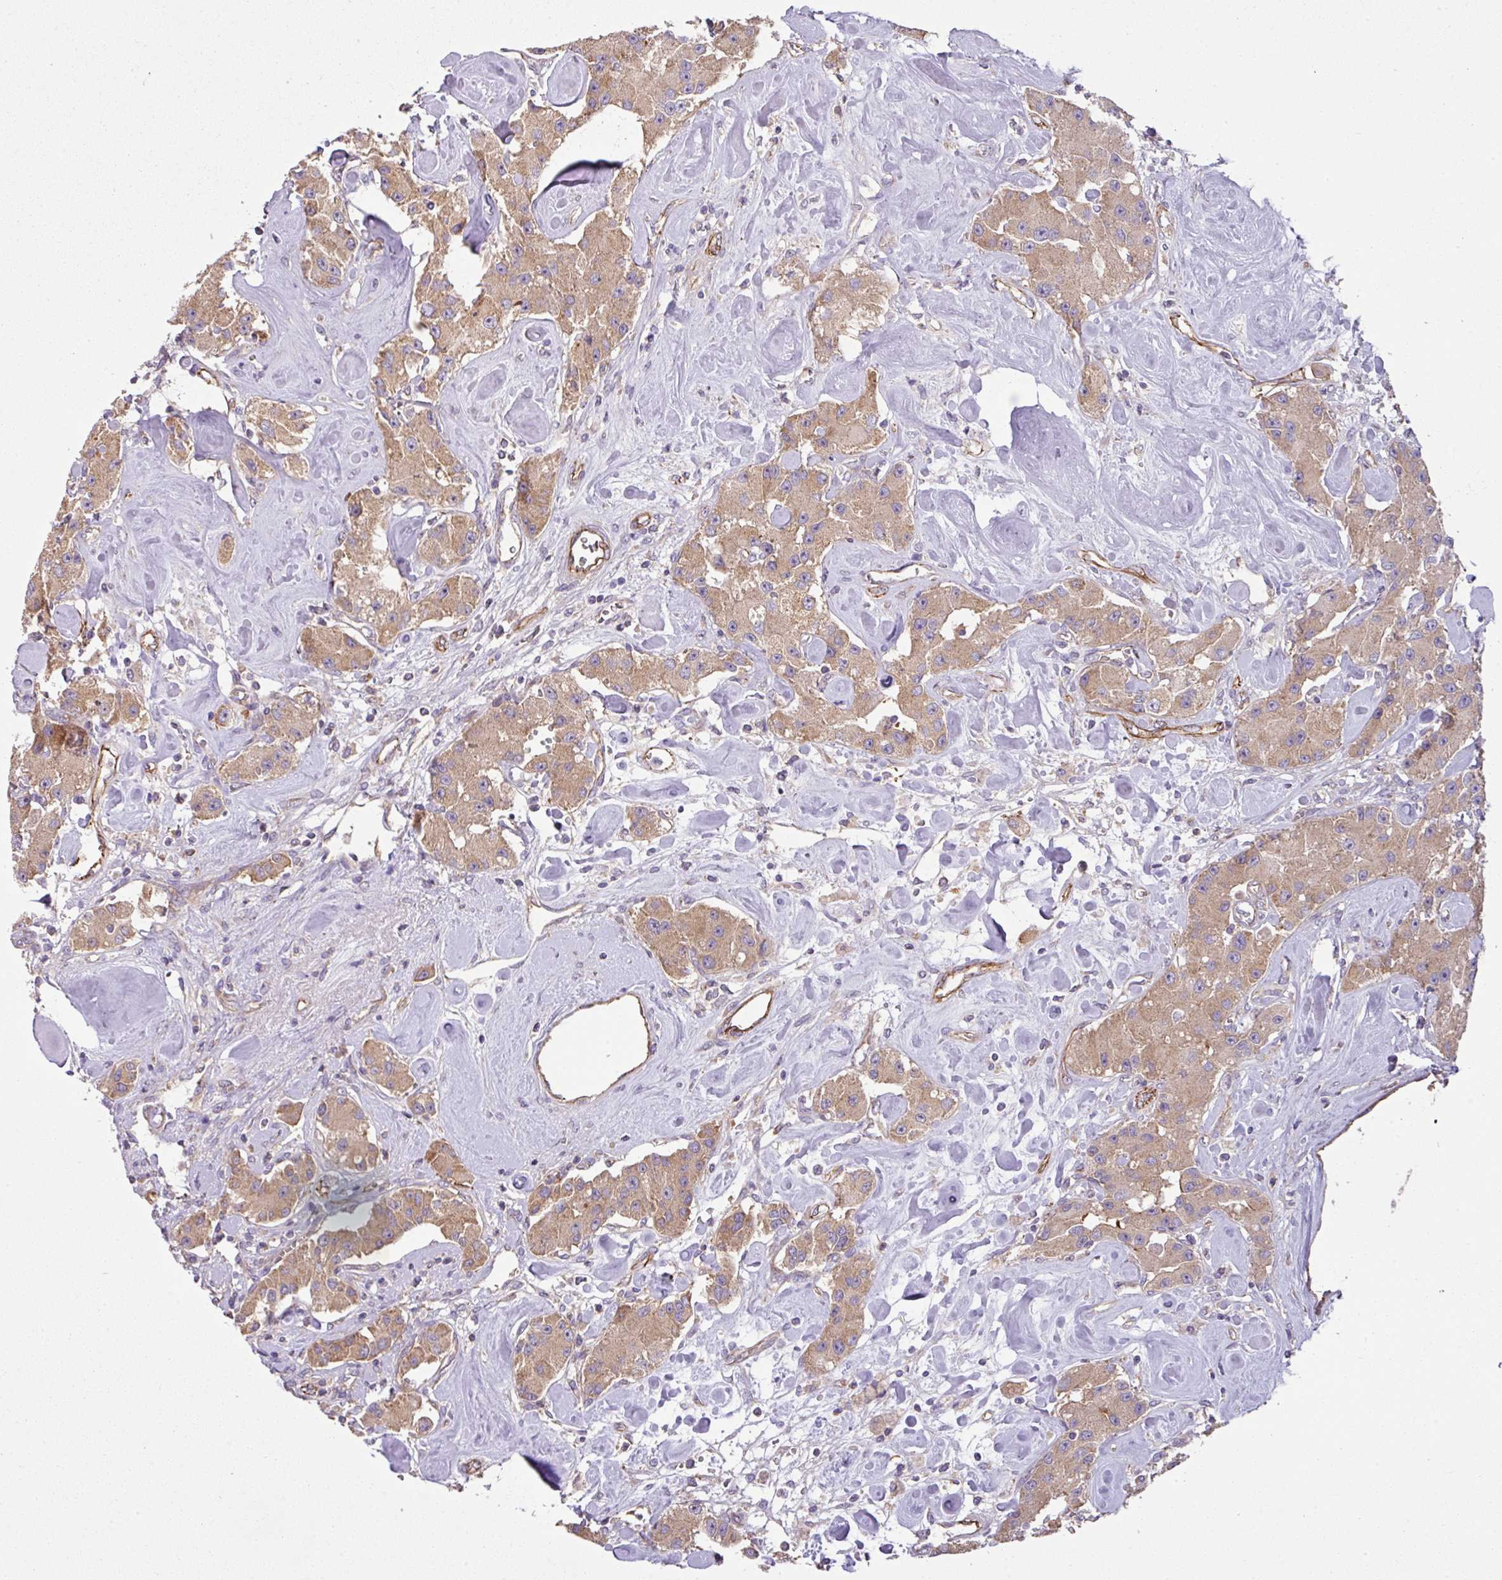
{"staining": {"intensity": "moderate", "quantity": ">75%", "location": "cytoplasmic/membranous"}, "tissue": "carcinoid", "cell_type": "Tumor cells", "image_type": "cancer", "snomed": [{"axis": "morphology", "description": "Carcinoid, malignant, NOS"}, {"axis": "topography", "description": "Pancreas"}], "caption": "Carcinoid tissue shows moderate cytoplasmic/membranous expression in approximately >75% of tumor cells, visualized by immunohistochemistry.", "gene": "LRRC53", "patient": {"sex": "male", "age": 41}}